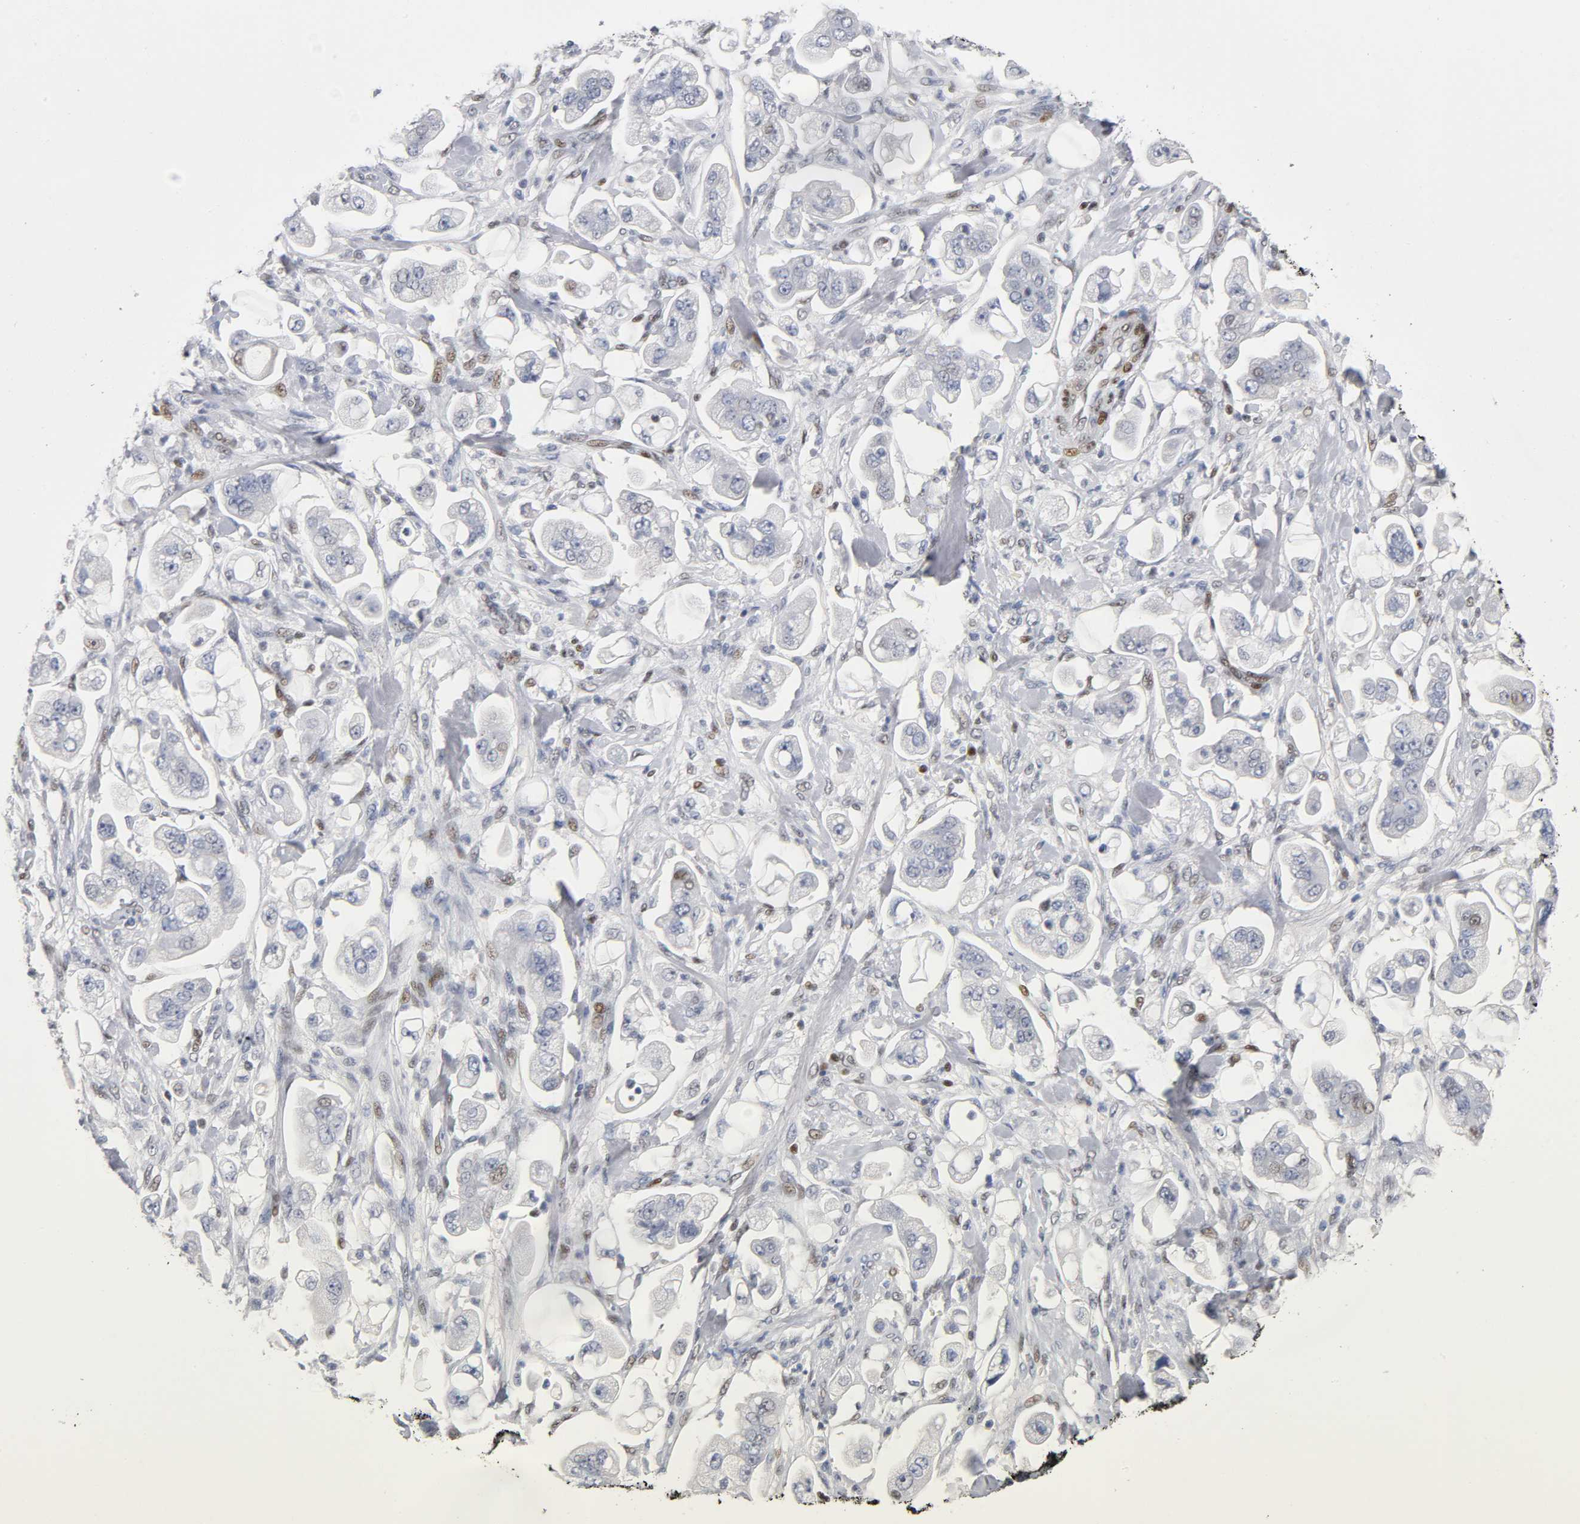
{"staining": {"intensity": "negative", "quantity": "none", "location": "none"}, "tissue": "stomach cancer", "cell_type": "Tumor cells", "image_type": "cancer", "snomed": [{"axis": "morphology", "description": "Adenocarcinoma, NOS"}, {"axis": "topography", "description": "Stomach"}], "caption": "Human adenocarcinoma (stomach) stained for a protein using IHC exhibits no staining in tumor cells.", "gene": "SP3", "patient": {"sex": "male", "age": 62}}